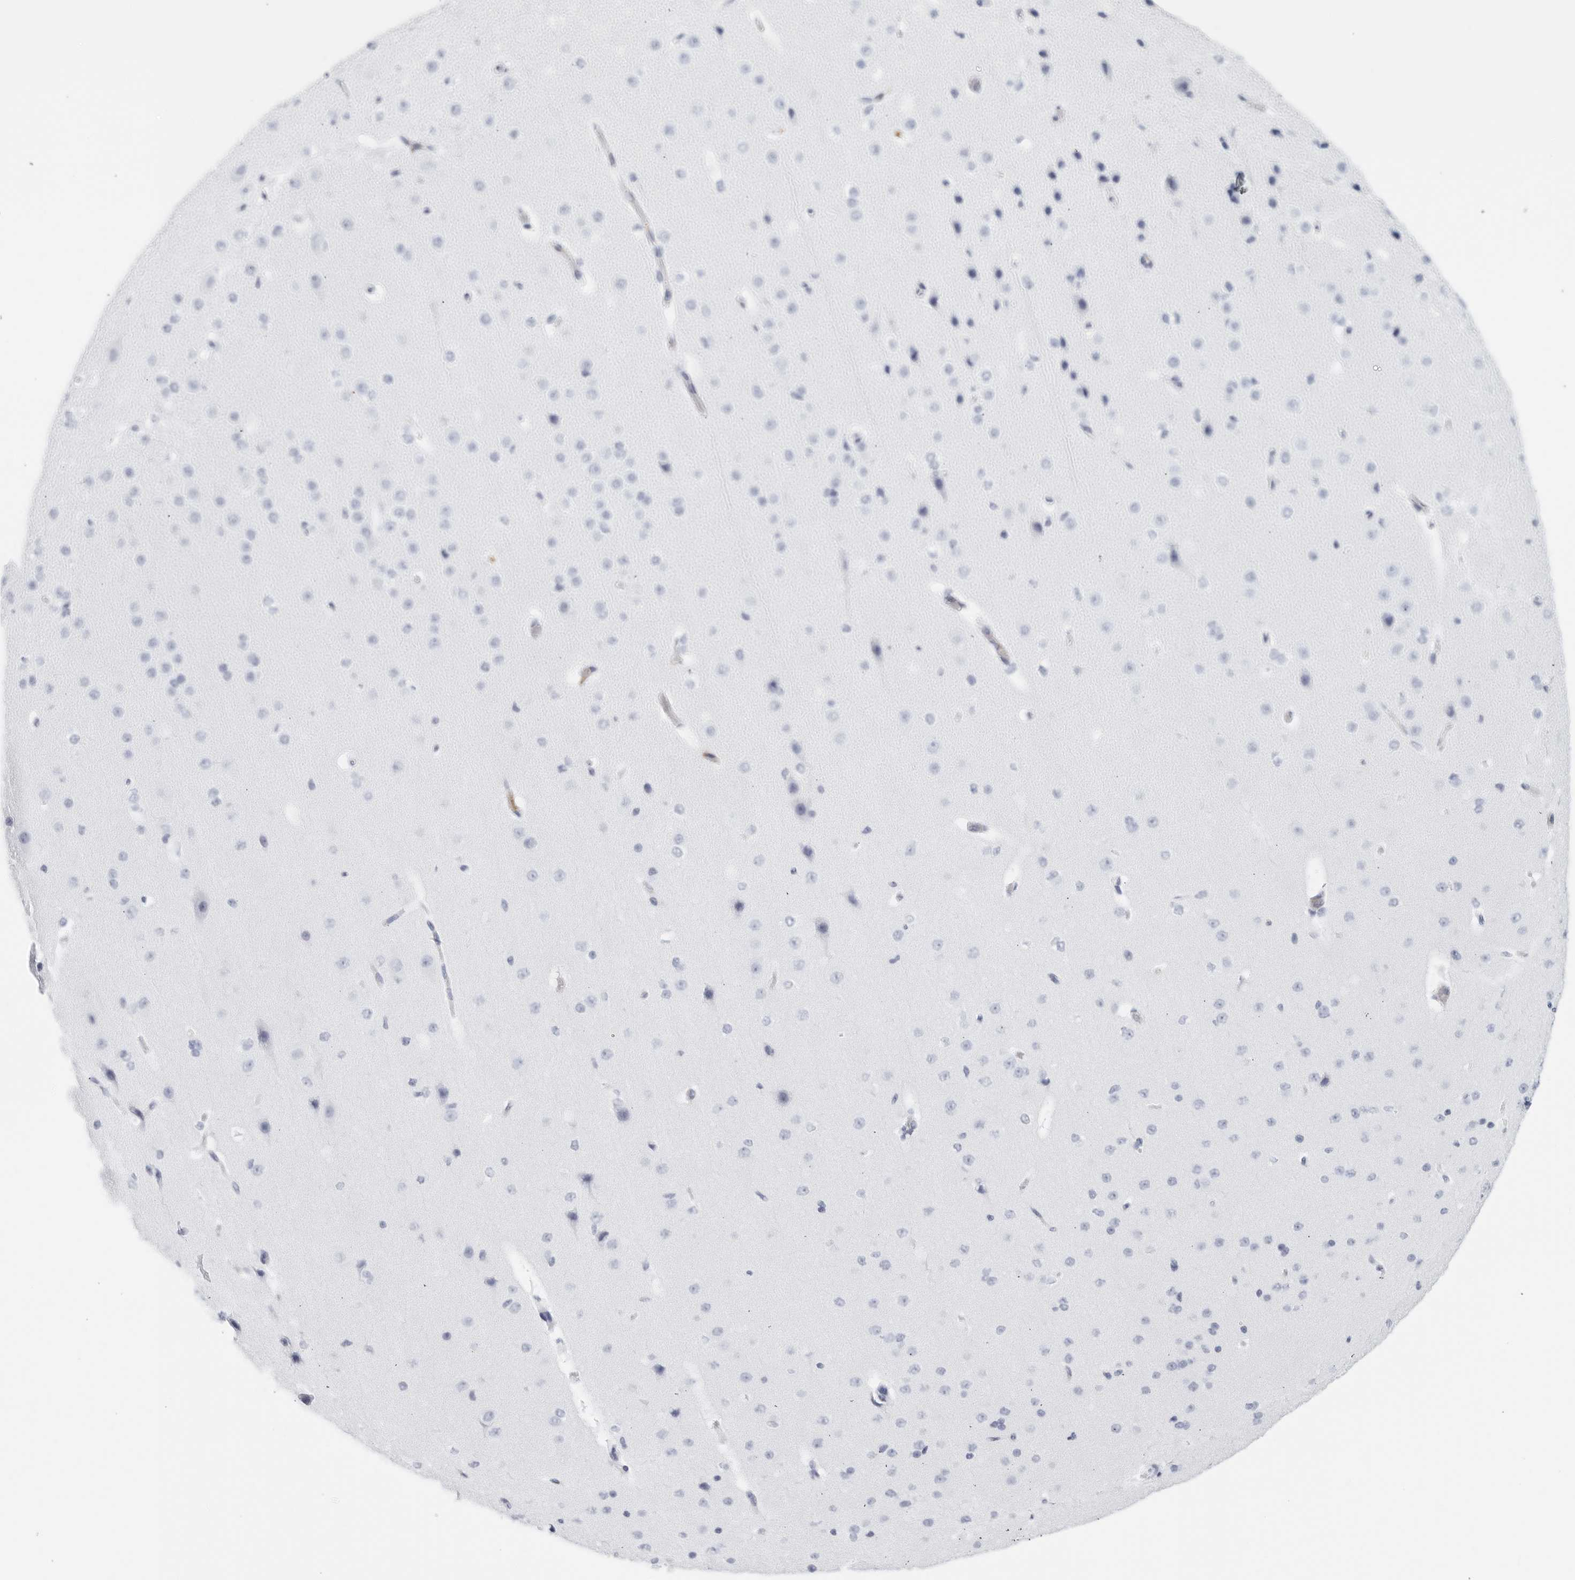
{"staining": {"intensity": "negative", "quantity": "none", "location": "none"}, "tissue": "cerebral cortex", "cell_type": "Endothelial cells", "image_type": "normal", "snomed": [{"axis": "morphology", "description": "Normal tissue, NOS"}, {"axis": "morphology", "description": "Developmental malformation"}, {"axis": "topography", "description": "Cerebral cortex"}], "caption": "Immunohistochemistry image of benign cerebral cortex stained for a protein (brown), which displays no staining in endothelial cells. (Immunohistochemistry, brightfield microscopy, high magnification).", "gene": "FGG", "patient": {"sex": "female", "age": 30}}